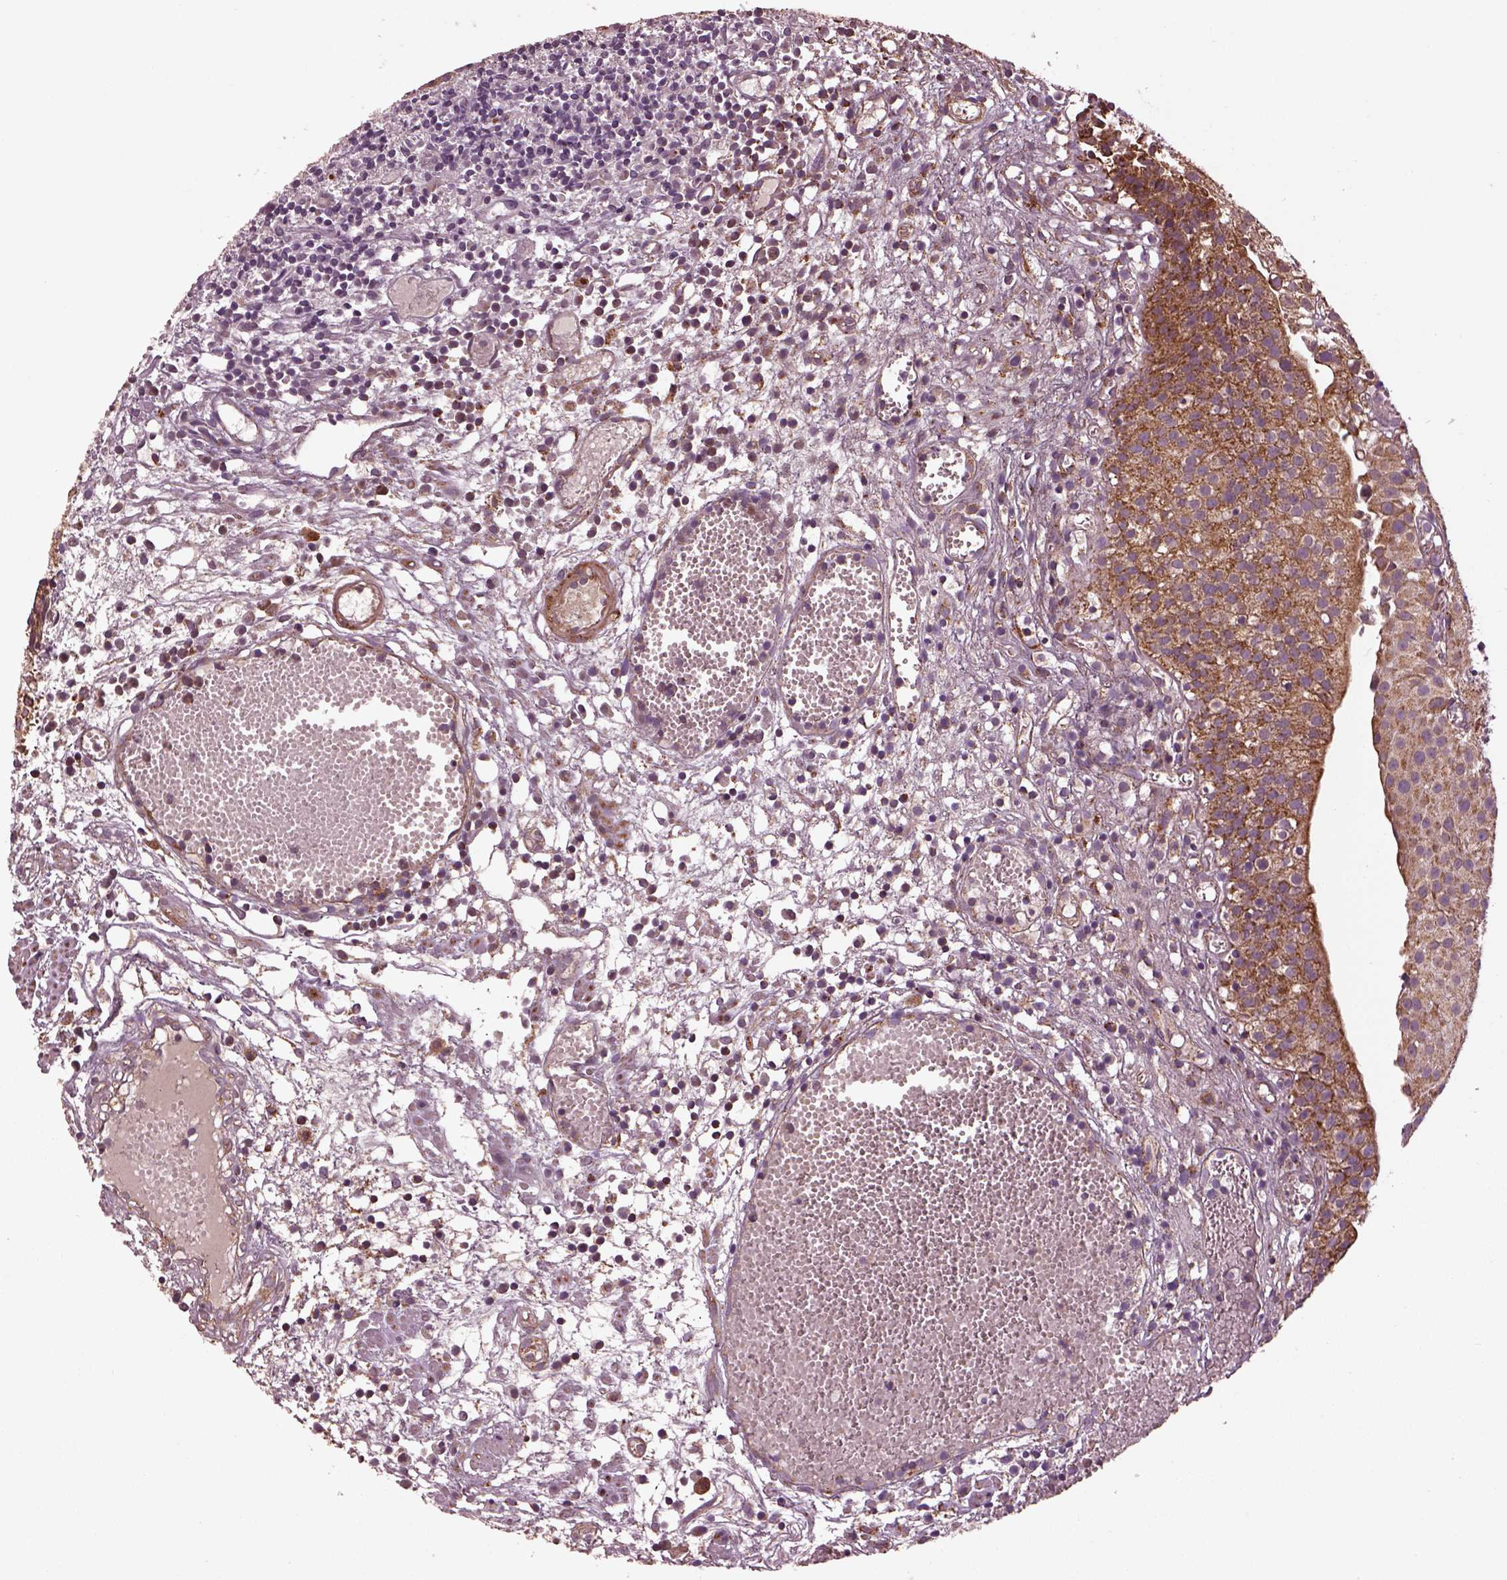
{"staining": {"intensity": "weak", "quantity": "25%-75%", "location": "cytoplasmic/membranous"}, "tissue": "urothelial cancer", "cell_type": "Tumor cells", "image_type": "cancer", "snomed": [{"axis": "morphology", "description": "Urothelial carcinoma, Low grade"}, {"axis": "topography", "description": "Urinary bladder"}], "caption": "The image demonstrates immunohistochemical staining of urothelial carcinoma (low-grade). There is weak cytoplasmic/membranous positivity is appreciated in approximately 25%-75% of tumor cells.", "gene": "TMEM254", "patient": {"sex": "male", "age": 79}}